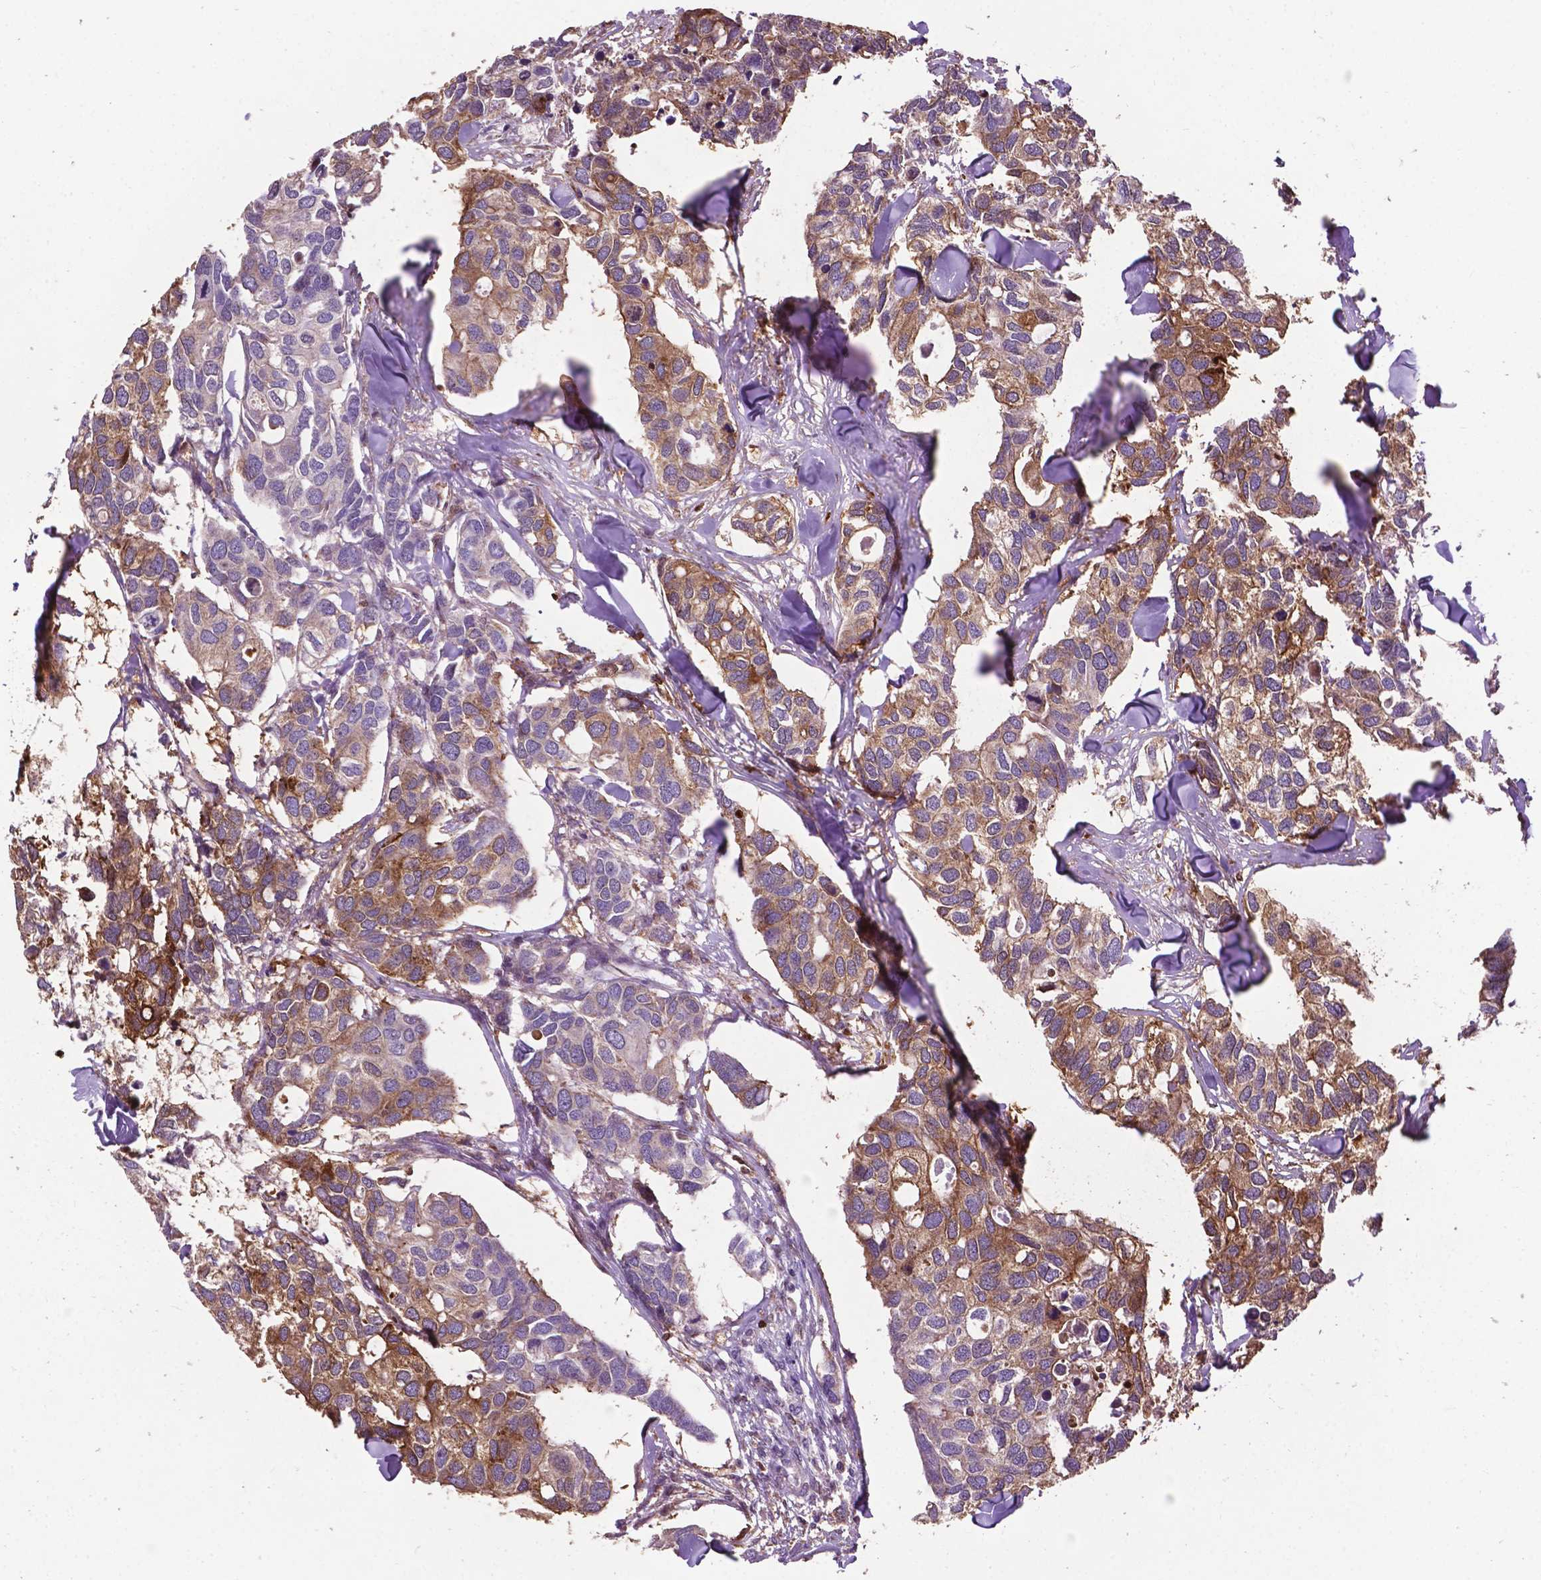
{"staining": {"intensity": "moderate", "quantity": "25%-75%", "location": "cytoplasmic/membranous"}, "tissue": "breast cancer", "cell_type": "Tumor cells", "image_type": "cancer", "snomed": [{"axis": "morphology", "description": "Duct carcinoma"}, {"axis": "topography", "description": "Breast"}], "caption": "The histopathology image shows immunohistochemical staining of breast cancer. There is moderate cytoplasmic/membranous staining is identified in approximately 25%-75% of tumor cells. The staining was performed using DAB (3,3'-diaminobenzidine), with brown indicating positive protein expression. Nuclei are stained blue with hematoxylin.", "gene": "SMAD3", "patient": {"sex": "female", "age": 83}}